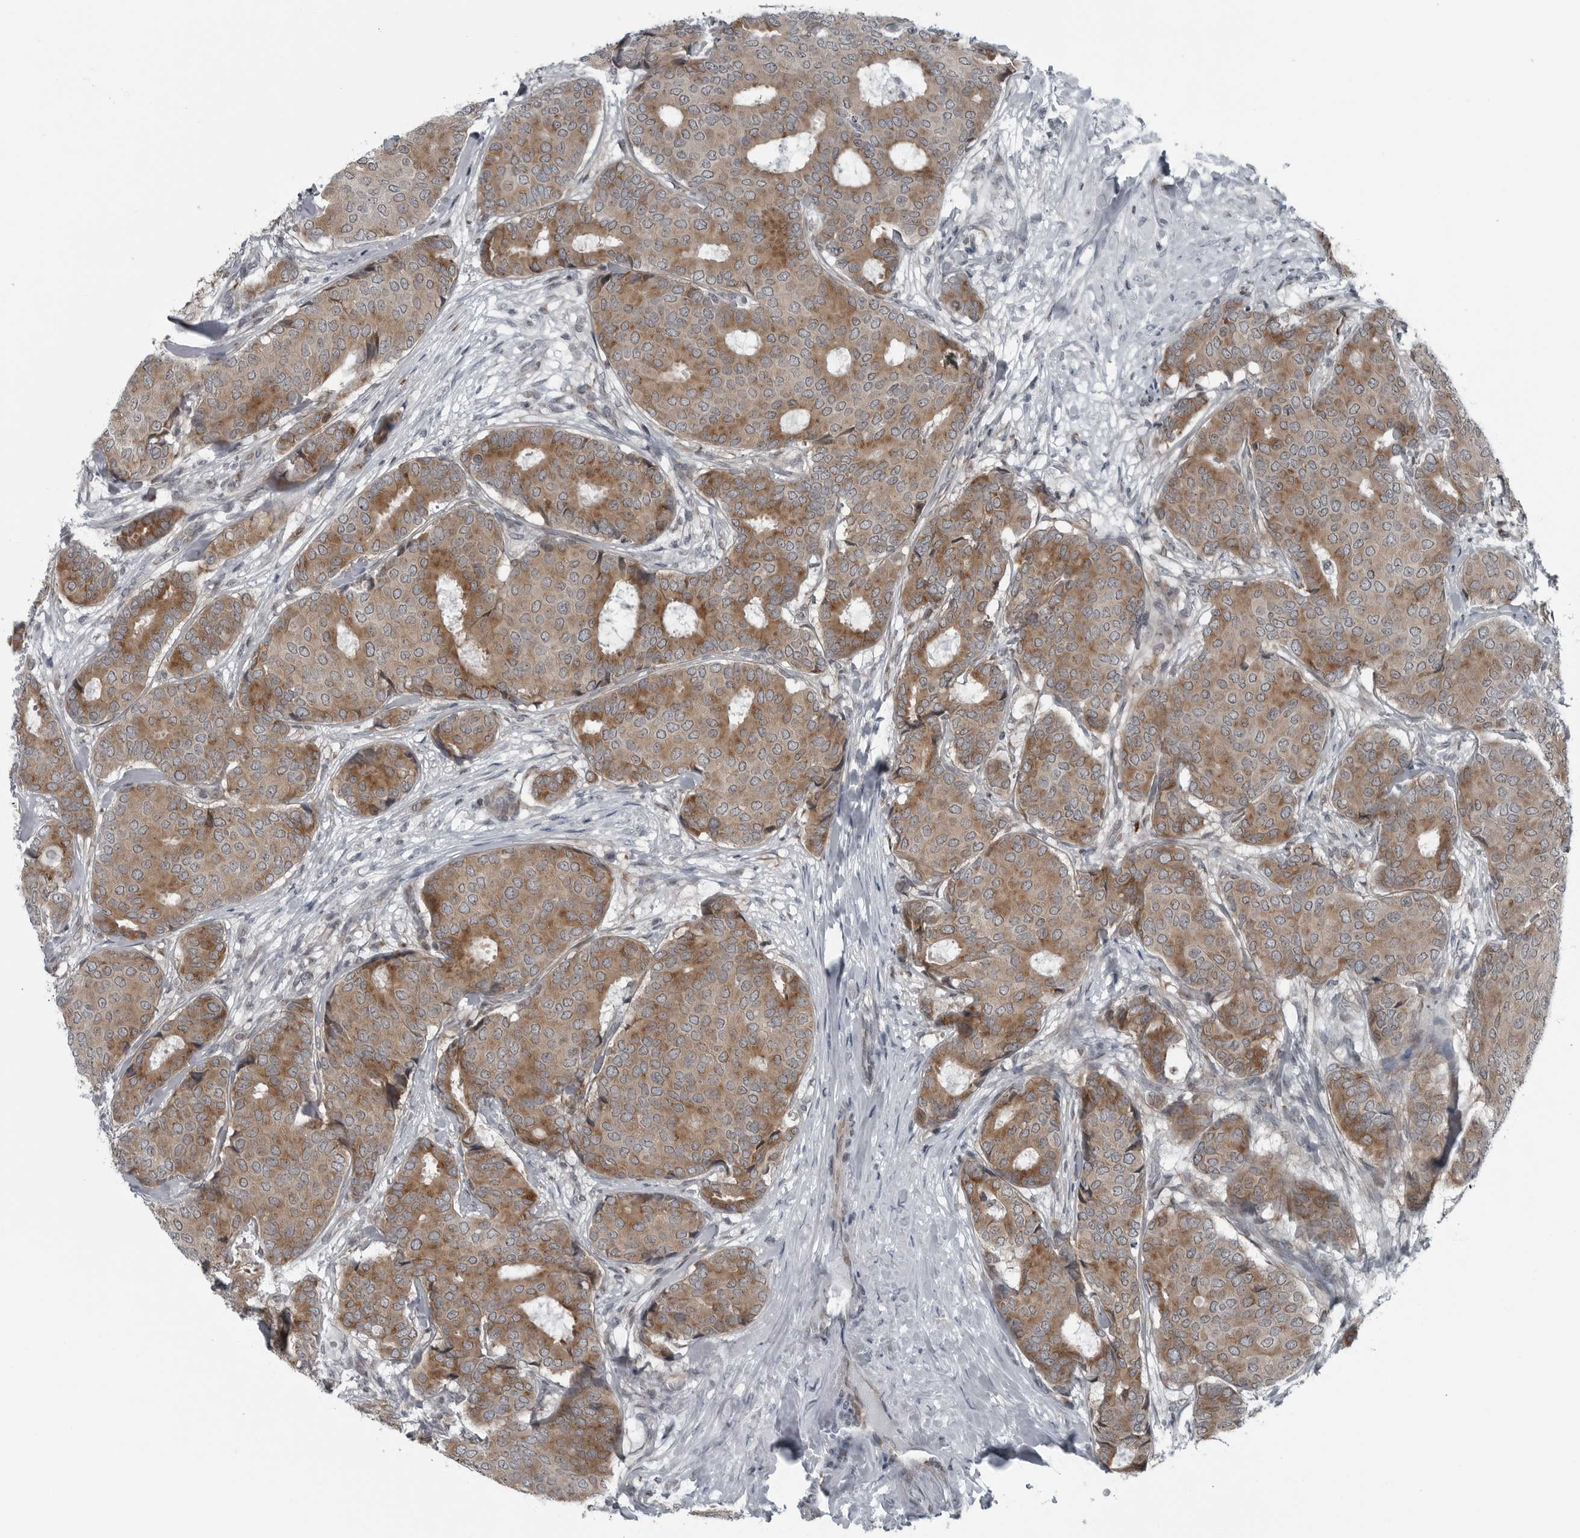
{"staining": {"intensity": "moderate", "quantity": ">75%", "location": "cytoplasmic/membranous"}, "tissue": "breast cancer", "cell_type": "Tumor cells", "image_type": "cancer", "snomed": [{"axis": "morphology", "description": "Duct carcinoma"}, {"axis": "topography", "description": "Breast"}], "caption": "High-magnification brightfield microscopy of breast cancer stained with DAB (3,3'-diaminobenzidine) (brown) and counterstained with hematoxylin (blue). tumor cells exhibit moderate cytoplasmic/membranous staining is seen in approximately>75% of cells.", "gene": "GAK", "patient": {"sex": "female", "age": 75}}